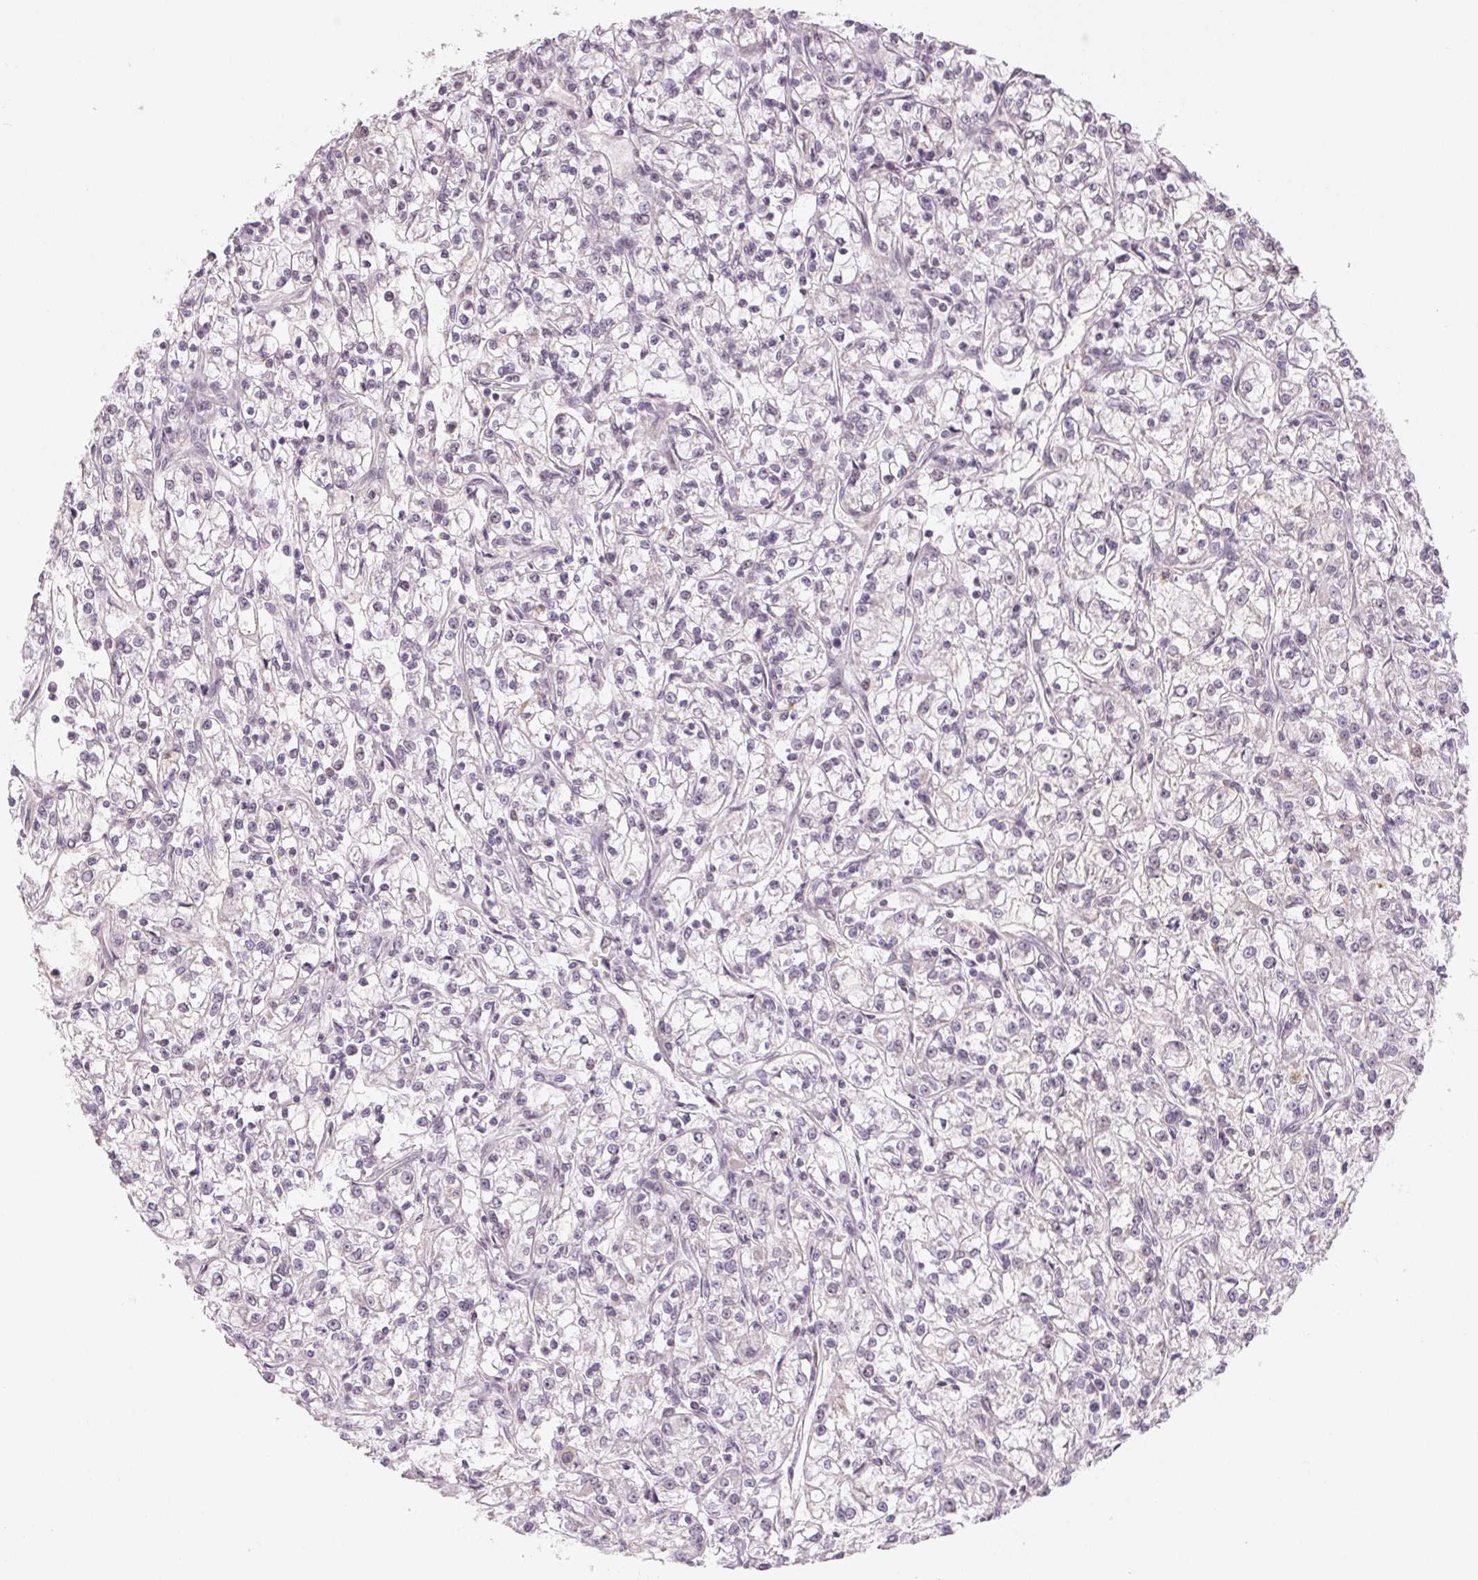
{"staining": {"intensity": "negative", "quantity": "none", "location": "none"}, "tissue": "renal cancer", "cell_type": "Tumor cells", "image_type": "cancer", "snomed": [{"axis": "morphology", "description": "Adenocarcinoma, NOS"}, {"axis": "topography", "description": "Kidney"}], "caption": "IHC histopathology image of human renal cancer stained for a protein (brown), which shows no expression in tumor cells.", "gene": "HINT2", "patient": {"sex": "female", "age": 59}}